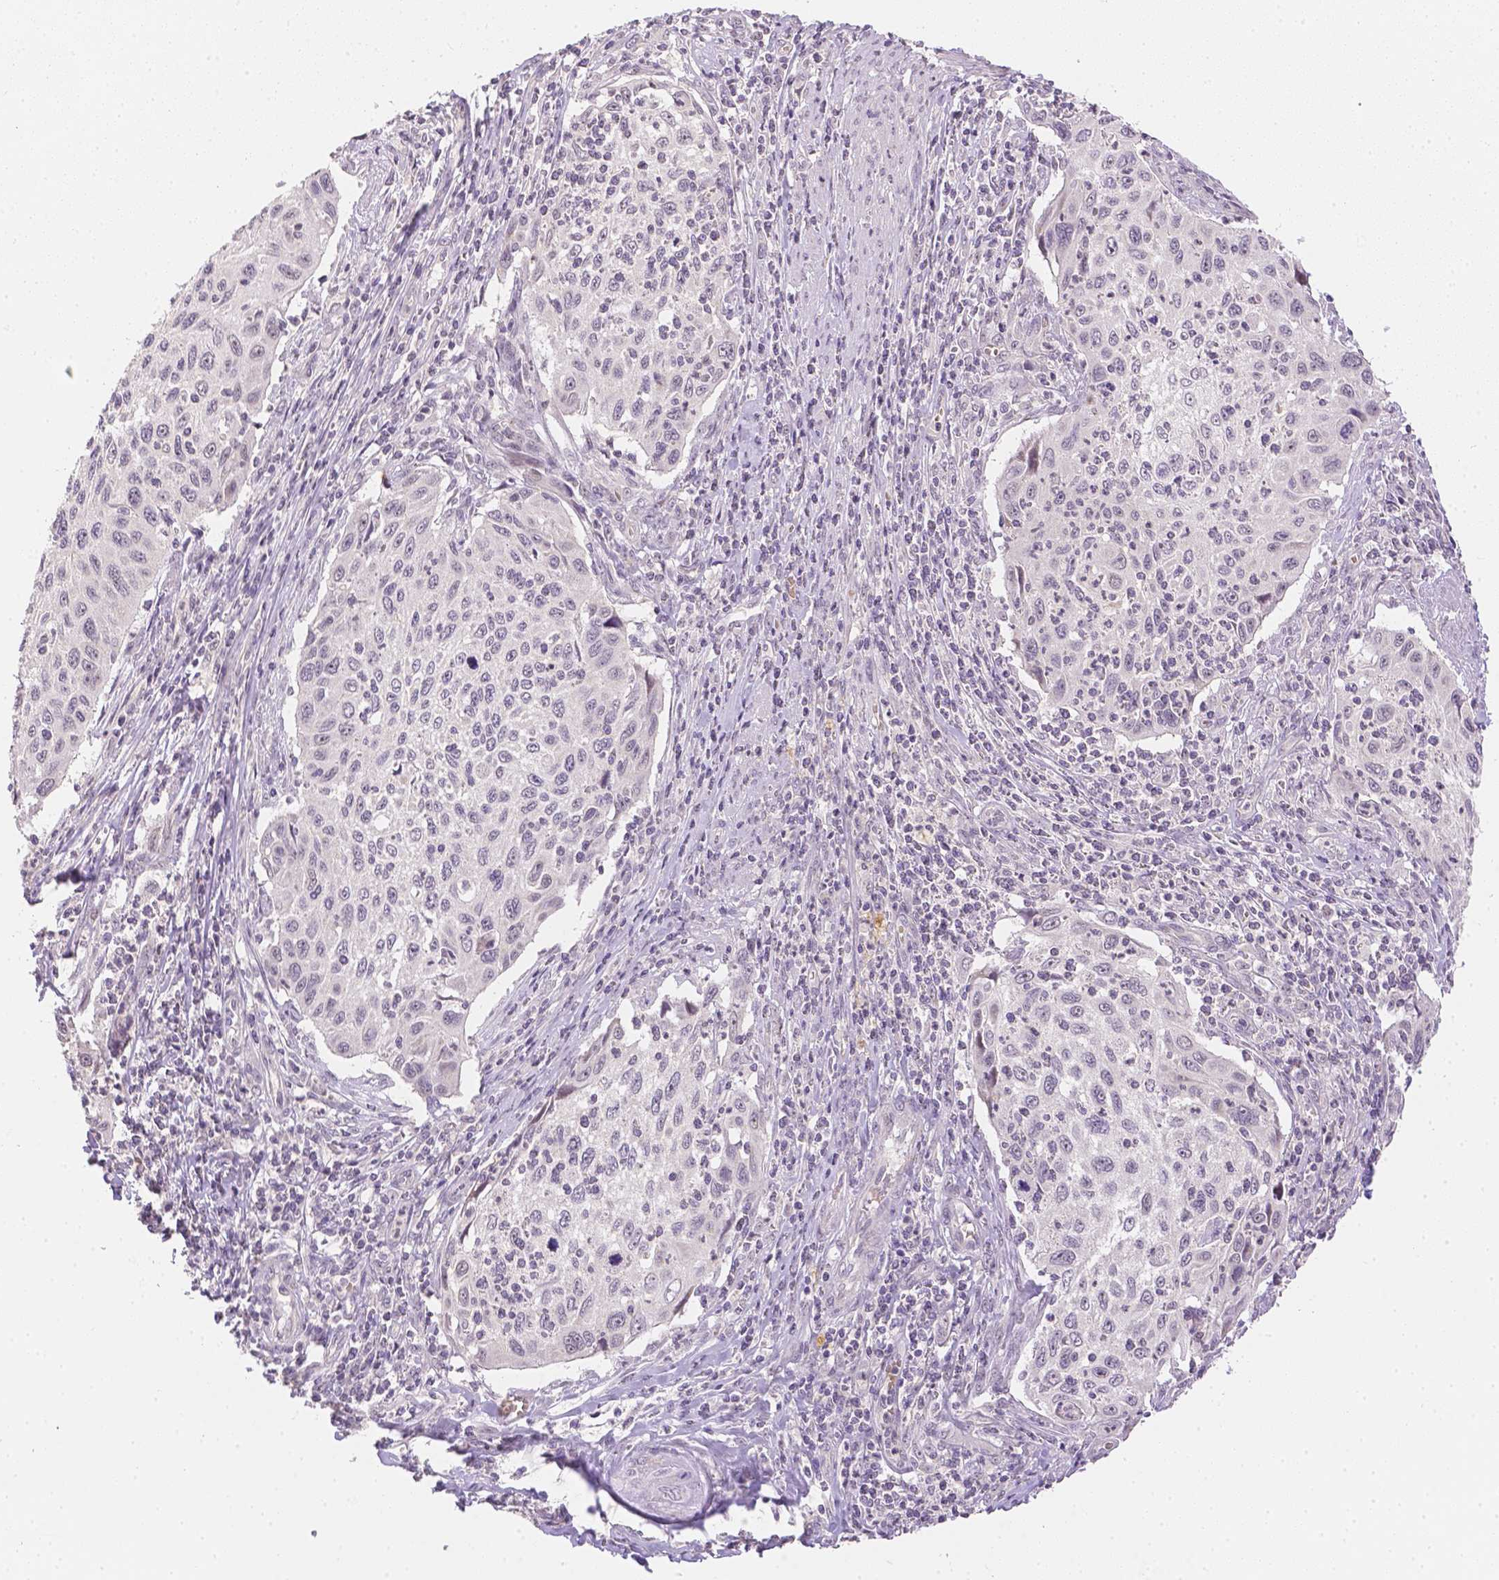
{"staining": {"intensity": "negative", "quantity": "none", "location": "none"}, "tissue": "cervical cancer", "cell_type": "Tumor cells", "image_type": "cancer", "snomed": [{"axis": "morphology", "description": "Squamous cell carcinoma, NOS"}, {"axis": "topography", "description": "Cervix"}], "caption": "Tumor cells show no significant expression in squamous cell carcinoma (cervical).", "gene": "ZNF280B", "patient": {"sex": "female", "age": 70}}